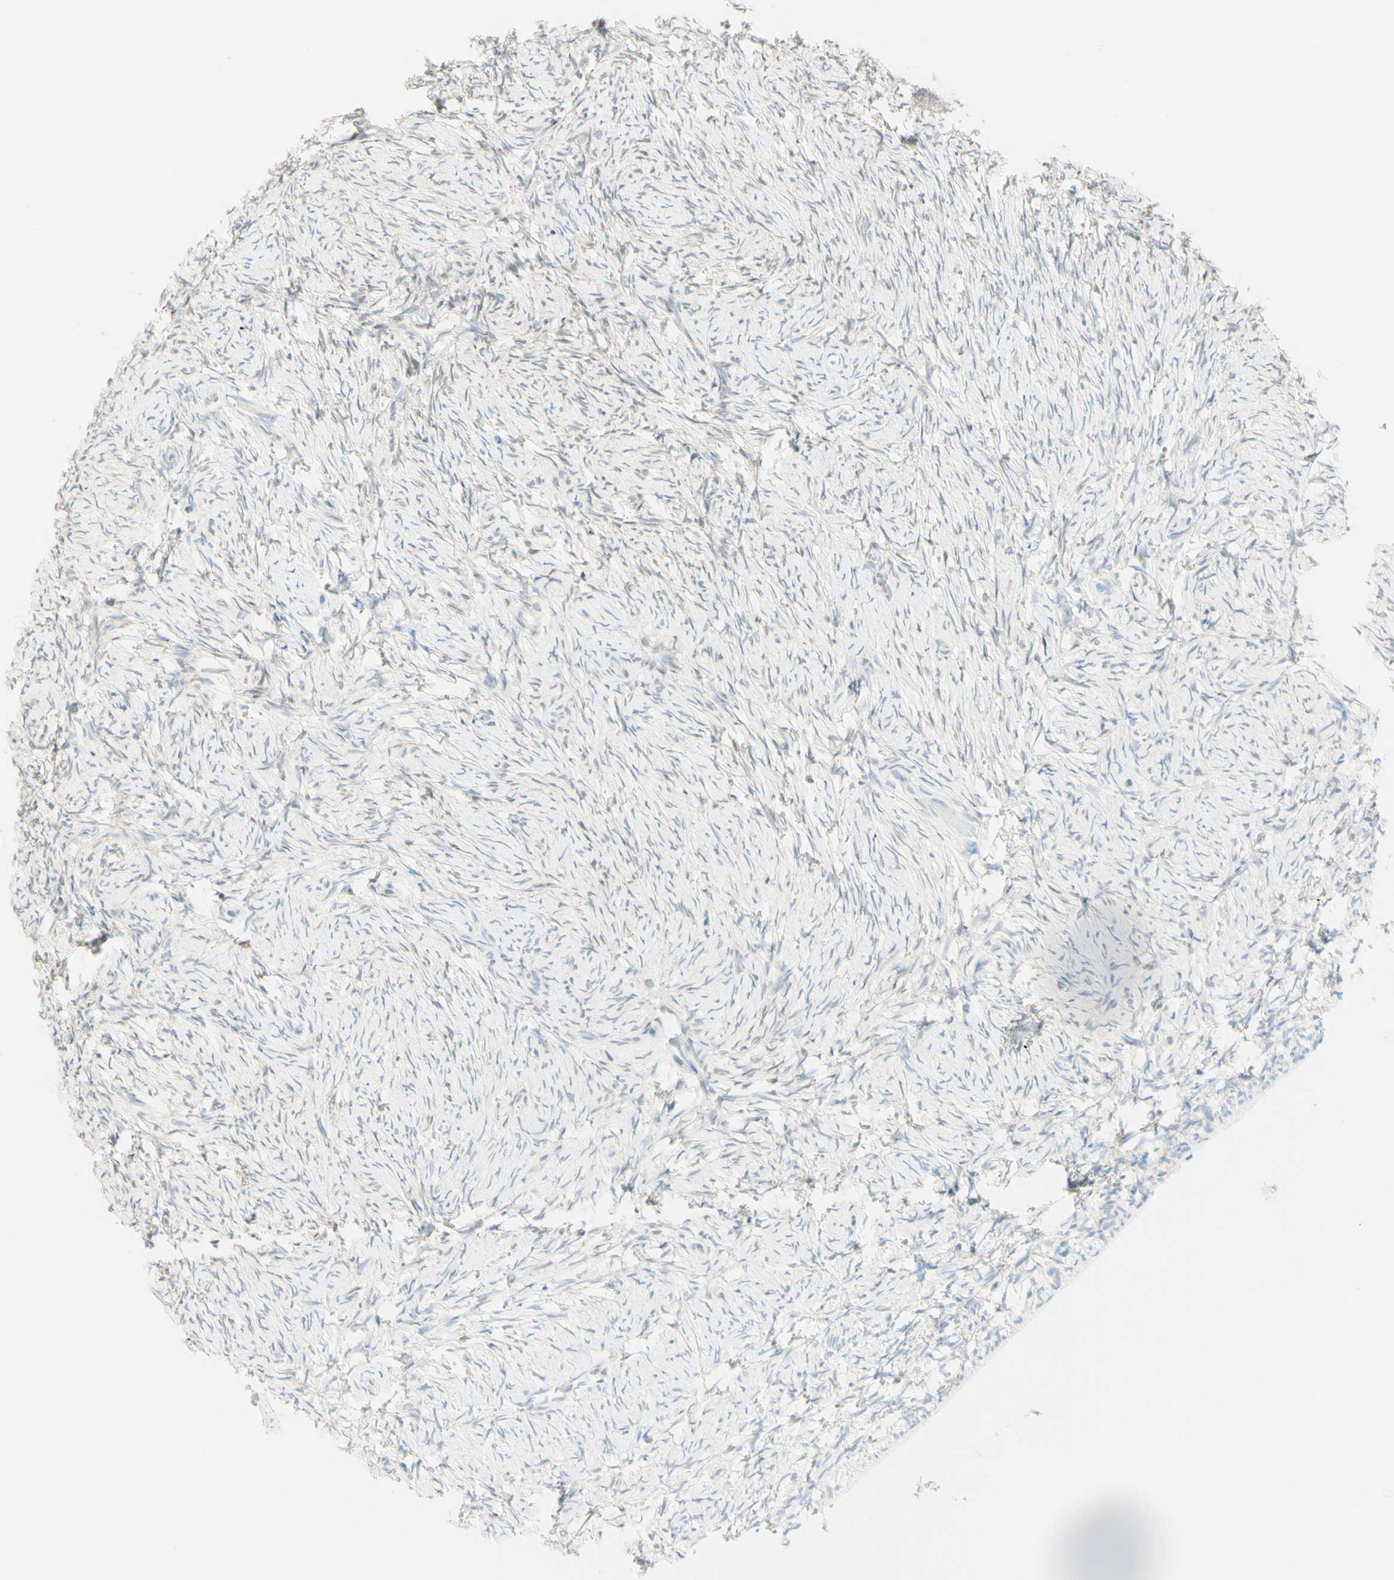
{"staining": {"intensity": "negative", "quantity": "none", "location": "none"}, "tissue": "ovary", "cell_type": "Ovarian stroma cells", "image_type": "normal", "snomed": [{"axis": "morphology", "description": "Normal tissue, NOS"}, {"axis": "topography", "description": "Ovary"}], "caption": "Photomicrograph shows no protein positivity in ovarian stroma cells of unremarkable ovary. (Brightfield microscopy of DAB (3,3'-diaminobenzidine) immunohistochemistry at high magnification).", "gene": "UPK3B", "patient": {"sex": "female", "age": 60}}